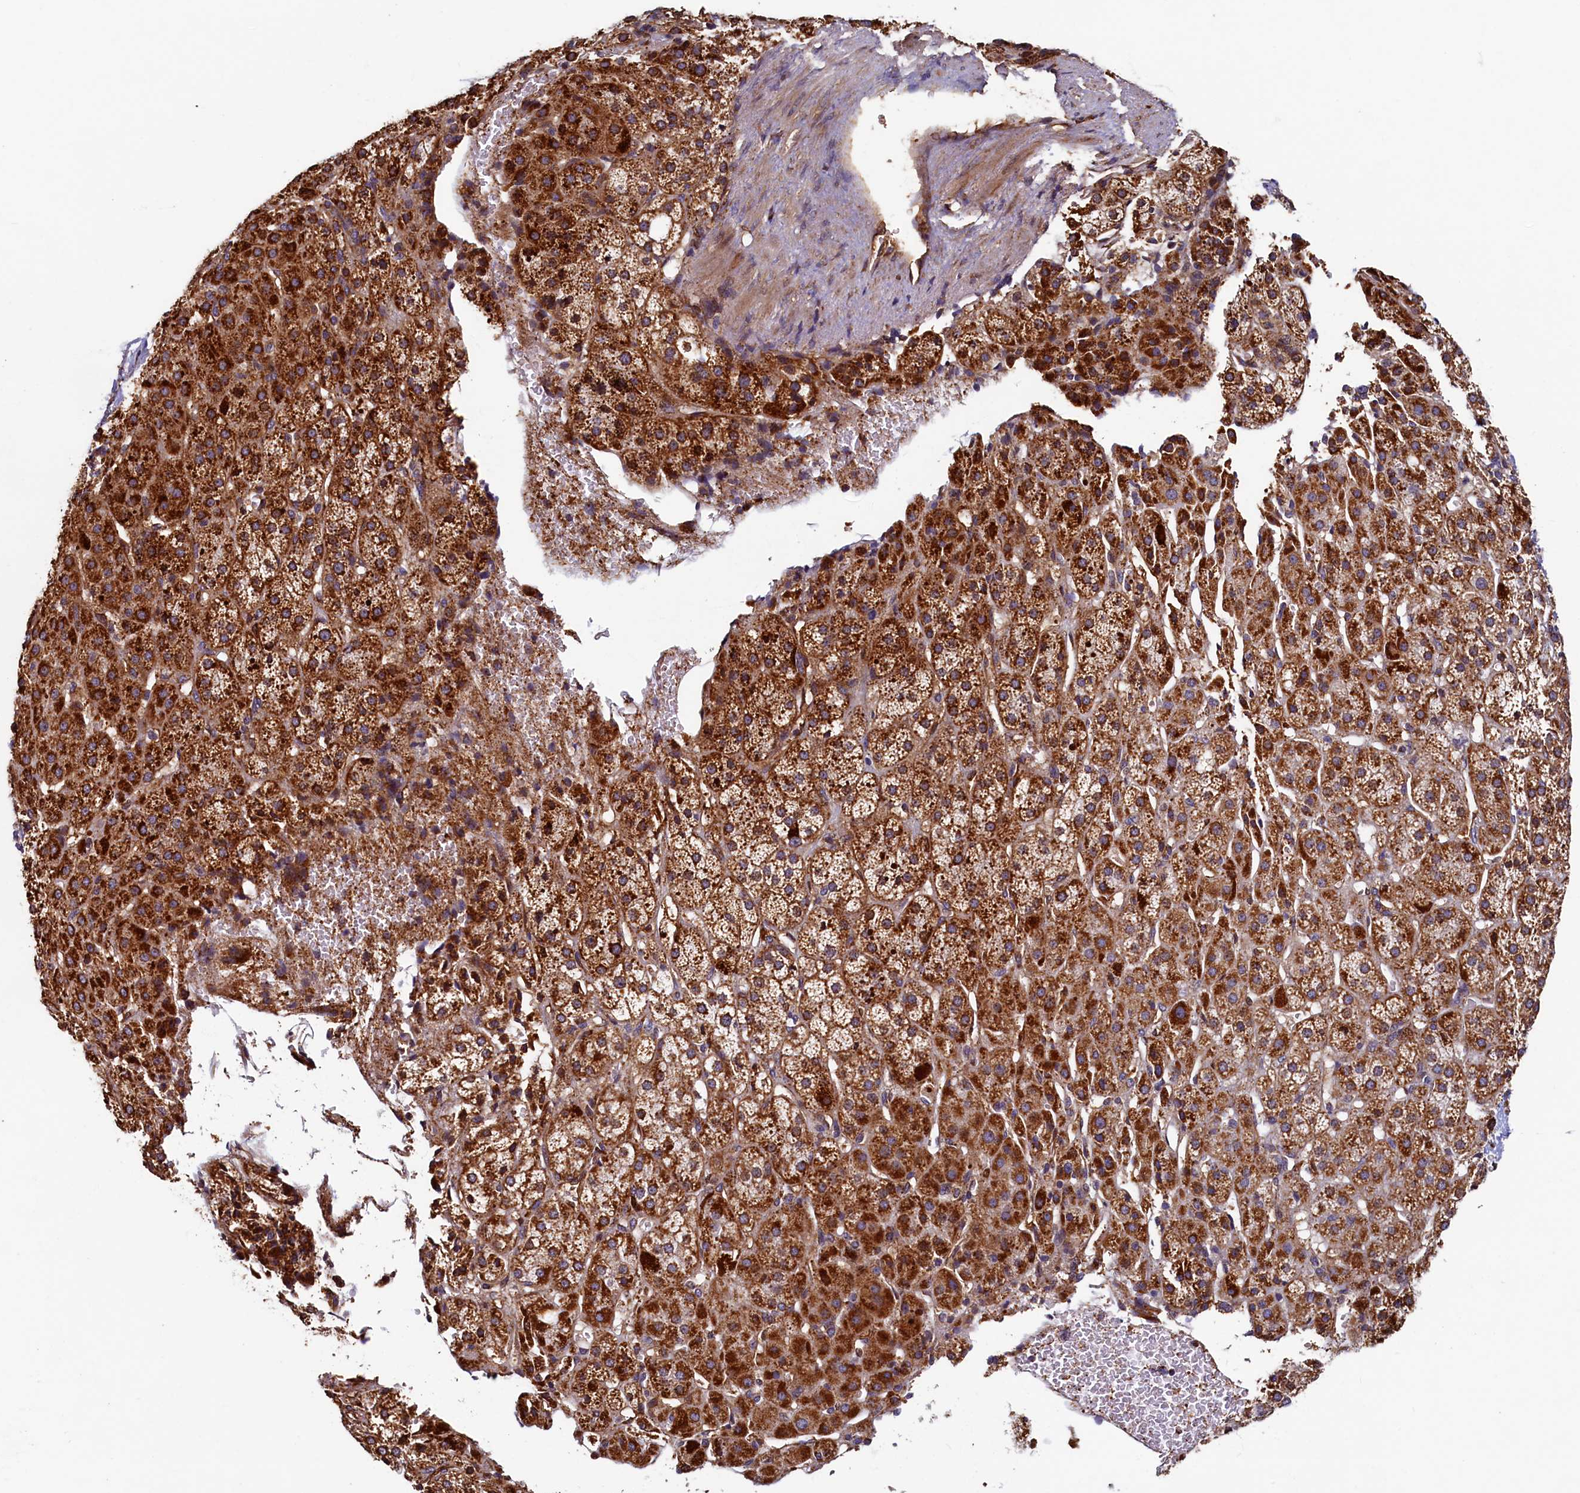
{"staining": {"intensity": "strong", "quantity": "25%-75%", "location": "cytoplasmic/membranous"}, "tissue": "adrenal gland", "cell_type": "Glandular cells", "image_type": "normal", "snomed": [{"axis": "morphology", "description": "Normal tissue, NOS"}, {"axis": "topography", "description": "Adrenal gland"}], "caption": "Immunohistochemistry (IHC) (DAB (3,3'-diaminobenzidine)) staining of unremarkable human adrenal gland reveals strong cytoplasmic/membranous protein expression in approximately 25%-75% of glandular cells.", "gene": "NCKAP5L", "patient": {"sex": "female", "age": 57}}